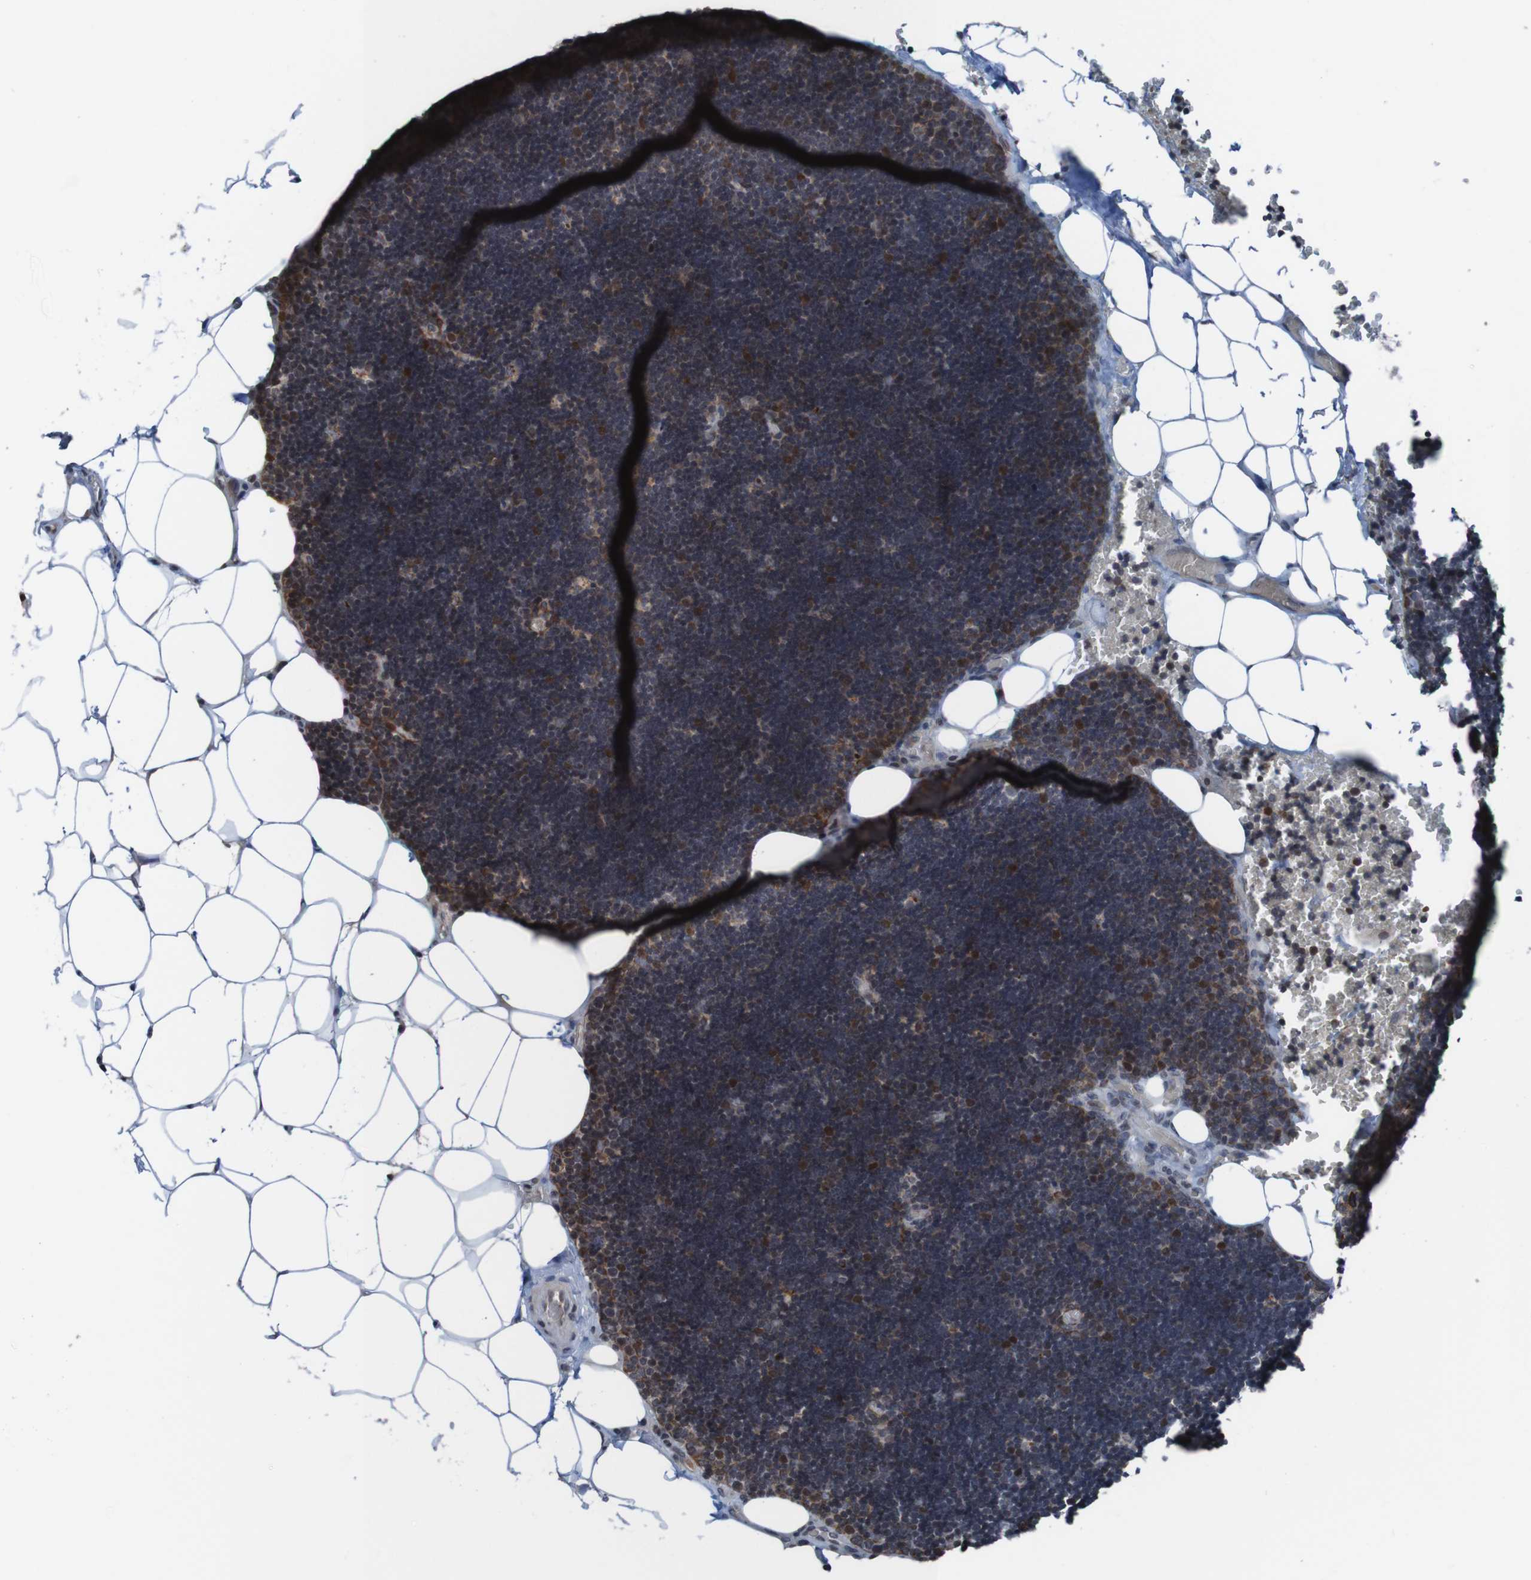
{"staining": {"intensity": "weak", "quantity": "25%-75%", "location": "cytoplasmic/membranous,nuclear"}, "tissue": "lymph node", "cell_type": "Germinal center cells", "image_type": "normal", "snomed": [{"axis": "morphology", "description": "Normal tissue, NOS"}, {"axis": "topography", "description": "Lymph node"}], "caption": "Immunohistochemistry (IHC) of normal human lymph node shows low levels of weak cytoplasmic/membranous,nuclear staining in about 25%-75% of germinal center cells.", "gene": "UNG", "patient": {"sex": "male", "age": 33}}